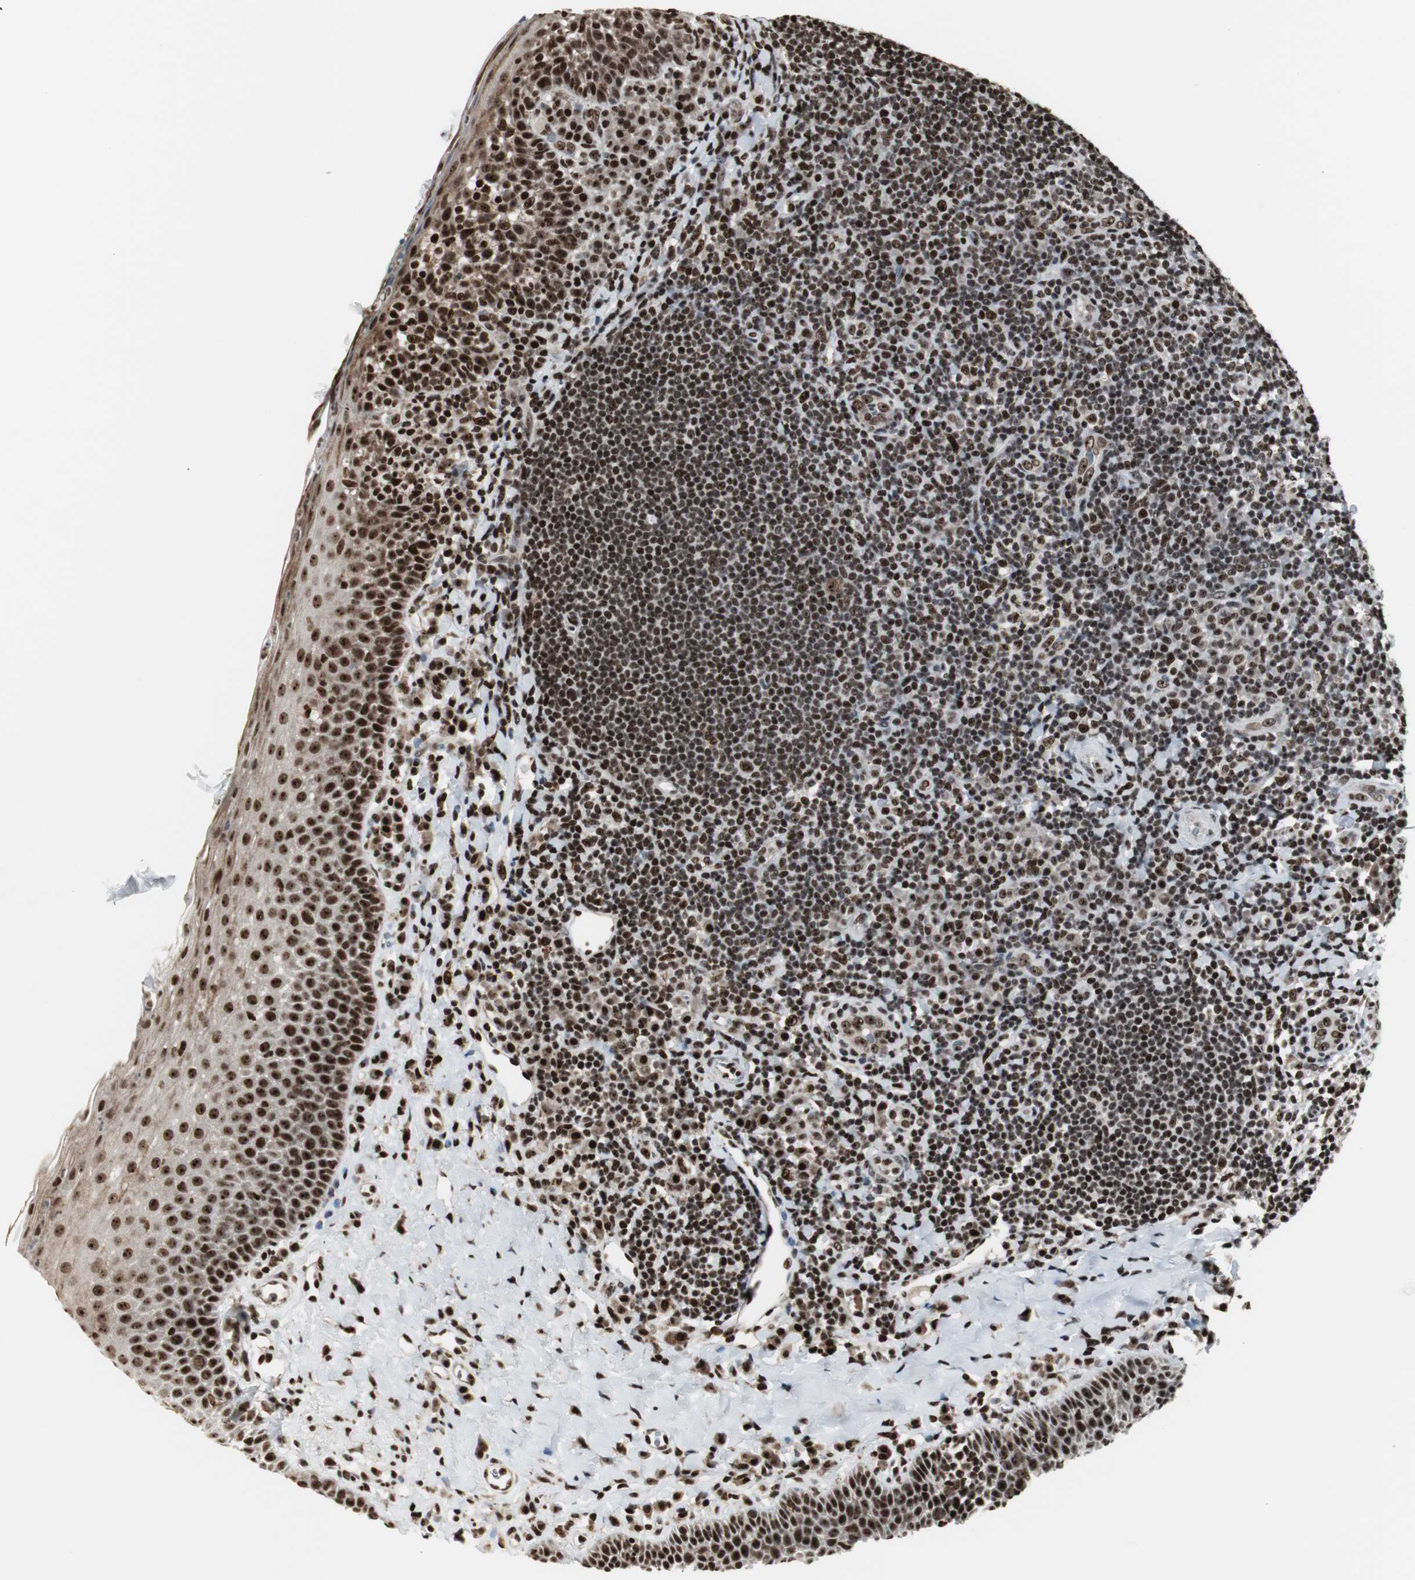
{"staining": {"intensity": "strong", "quantity": ">75%", "location": "nuclear"}, "tissue": "tonsil", "cell_type": "Germinal center cells", "image_type": "normal", "snomed": [{"axis": "morphology", "description": "Normal tissue, NOS"}, {"axis": "topography", "description": "Tonsil"}], "caption": "DAB (3,3'-diaminobenzidine) immunohistochemical staining of normal human tonsil exhibits strong nuclear protein positivity in approximately >75% of germinal center cells.", "gene": "PARN", "patient": {"sex": "male", "age": 17}}